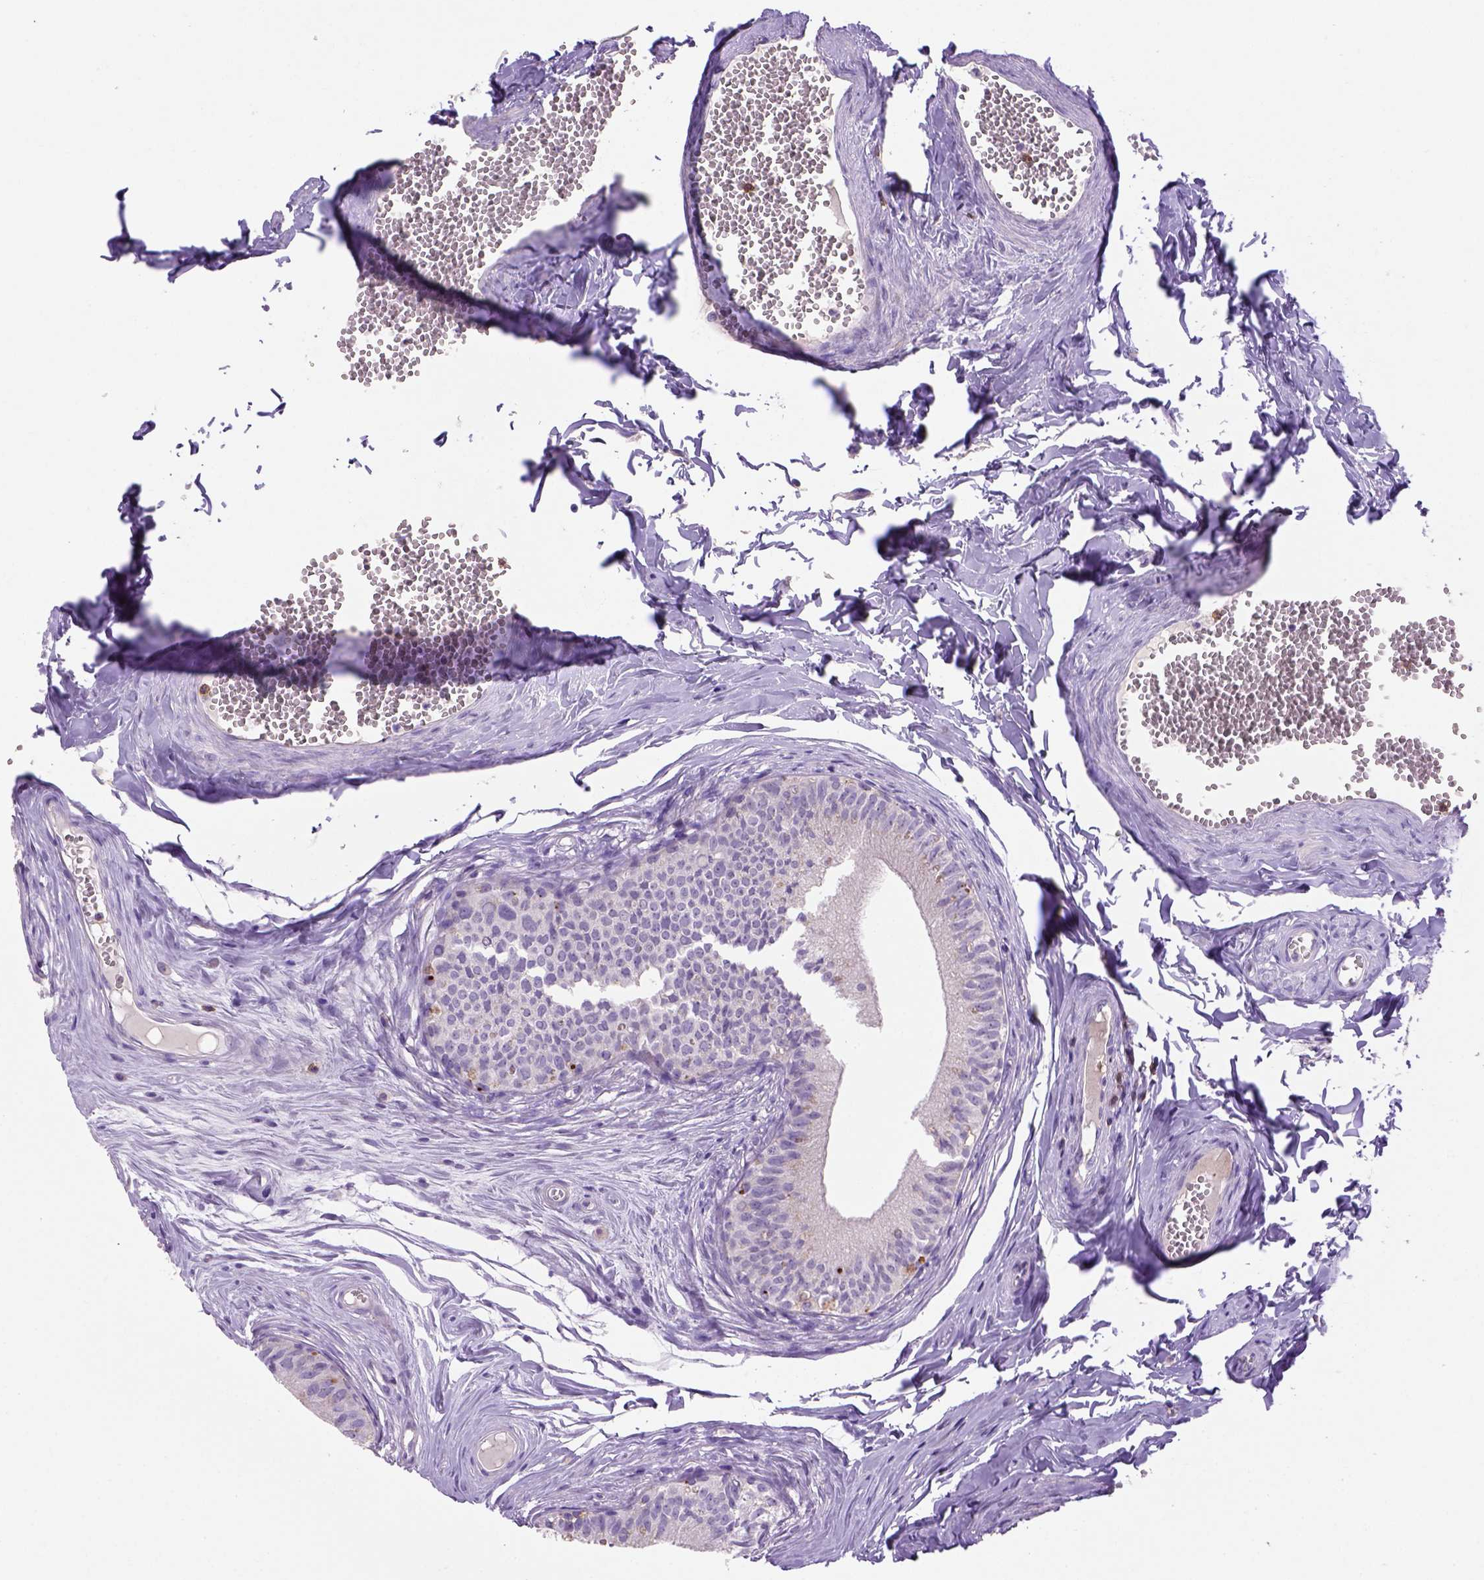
{"staining": {"intensity": "negative", "quantity": "none", "location": "none"}, "tissue": "epididymis", "cell_type": "Glandular cells", "image_type": "normal", "snomed": [{"axis": "morphology", "description": "Normal tissue, NOS"}, {"axis": "topography", "description": "Epididymis"}], "caption": "Immunohistochemistry (IHC) image of unremarkable epididymis: human epididymis stained with DAB reveals no significant protein staining in glandular cells. (Immunohistochemistry, brightfield microscopy, high magnification).", "gene": "CD3E", "patient": {"sex": "male", "age": 45}}